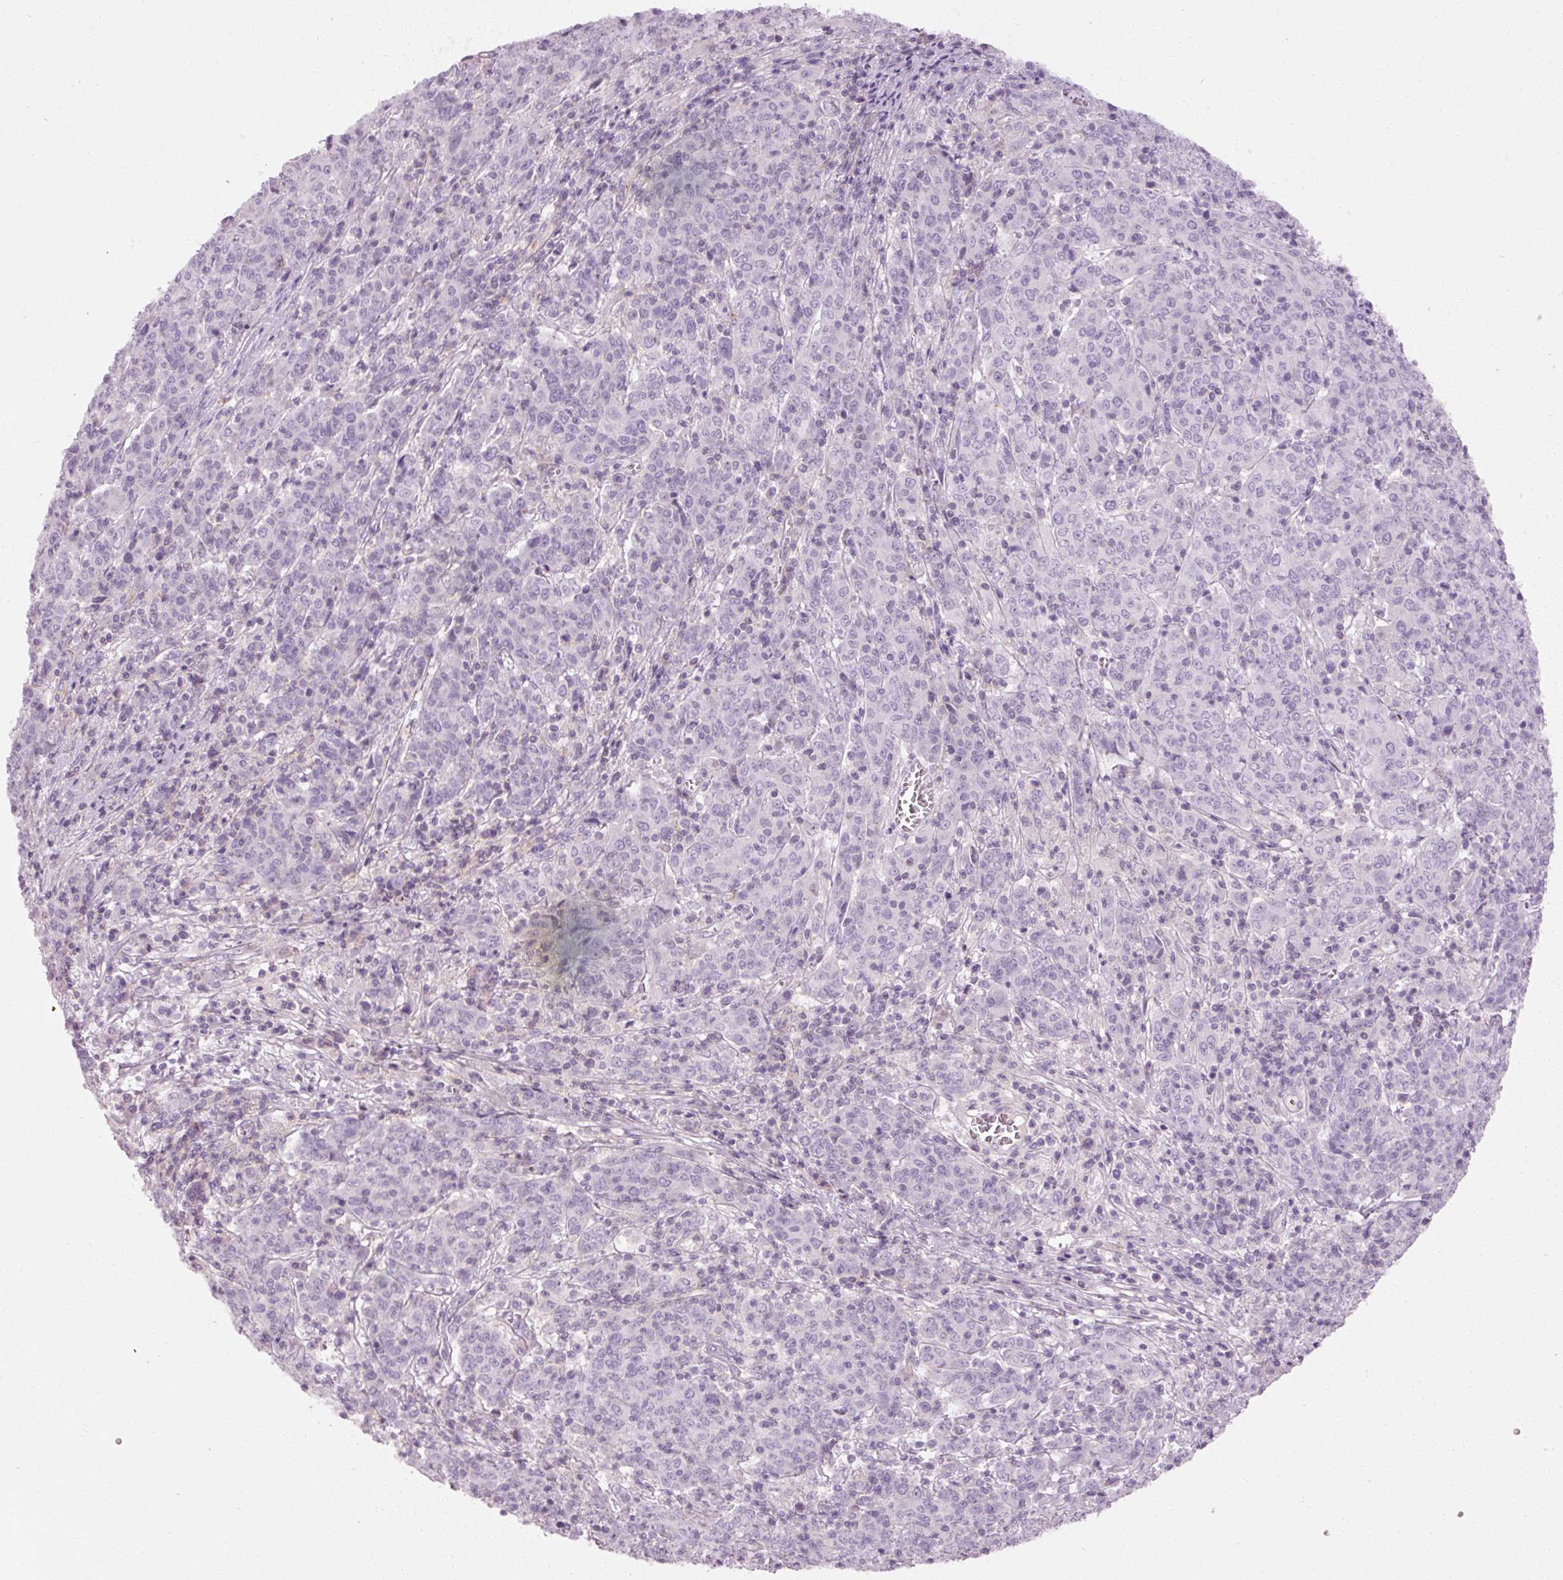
{"staining": {"intensity": "negative", "quantity": "none", "location": "none"}, "tissue": "cervical cancer", "cell_type": "Tumor cells", "image_type": "cancer", "snomed": [{"axis": "morphology", "description": "Squamous cell carcinoma, NOS"}, {"axis": "topography", "description": "Cervix"}], "caption": "Immunohistochemistry (IHC) image of neoplastic tissue: cervical cancer stained with DAB demonstrates no significant protein expression in tumor cells.", "gene": "MUC5AC", "patient": {"sex": "female", "age": 67}}